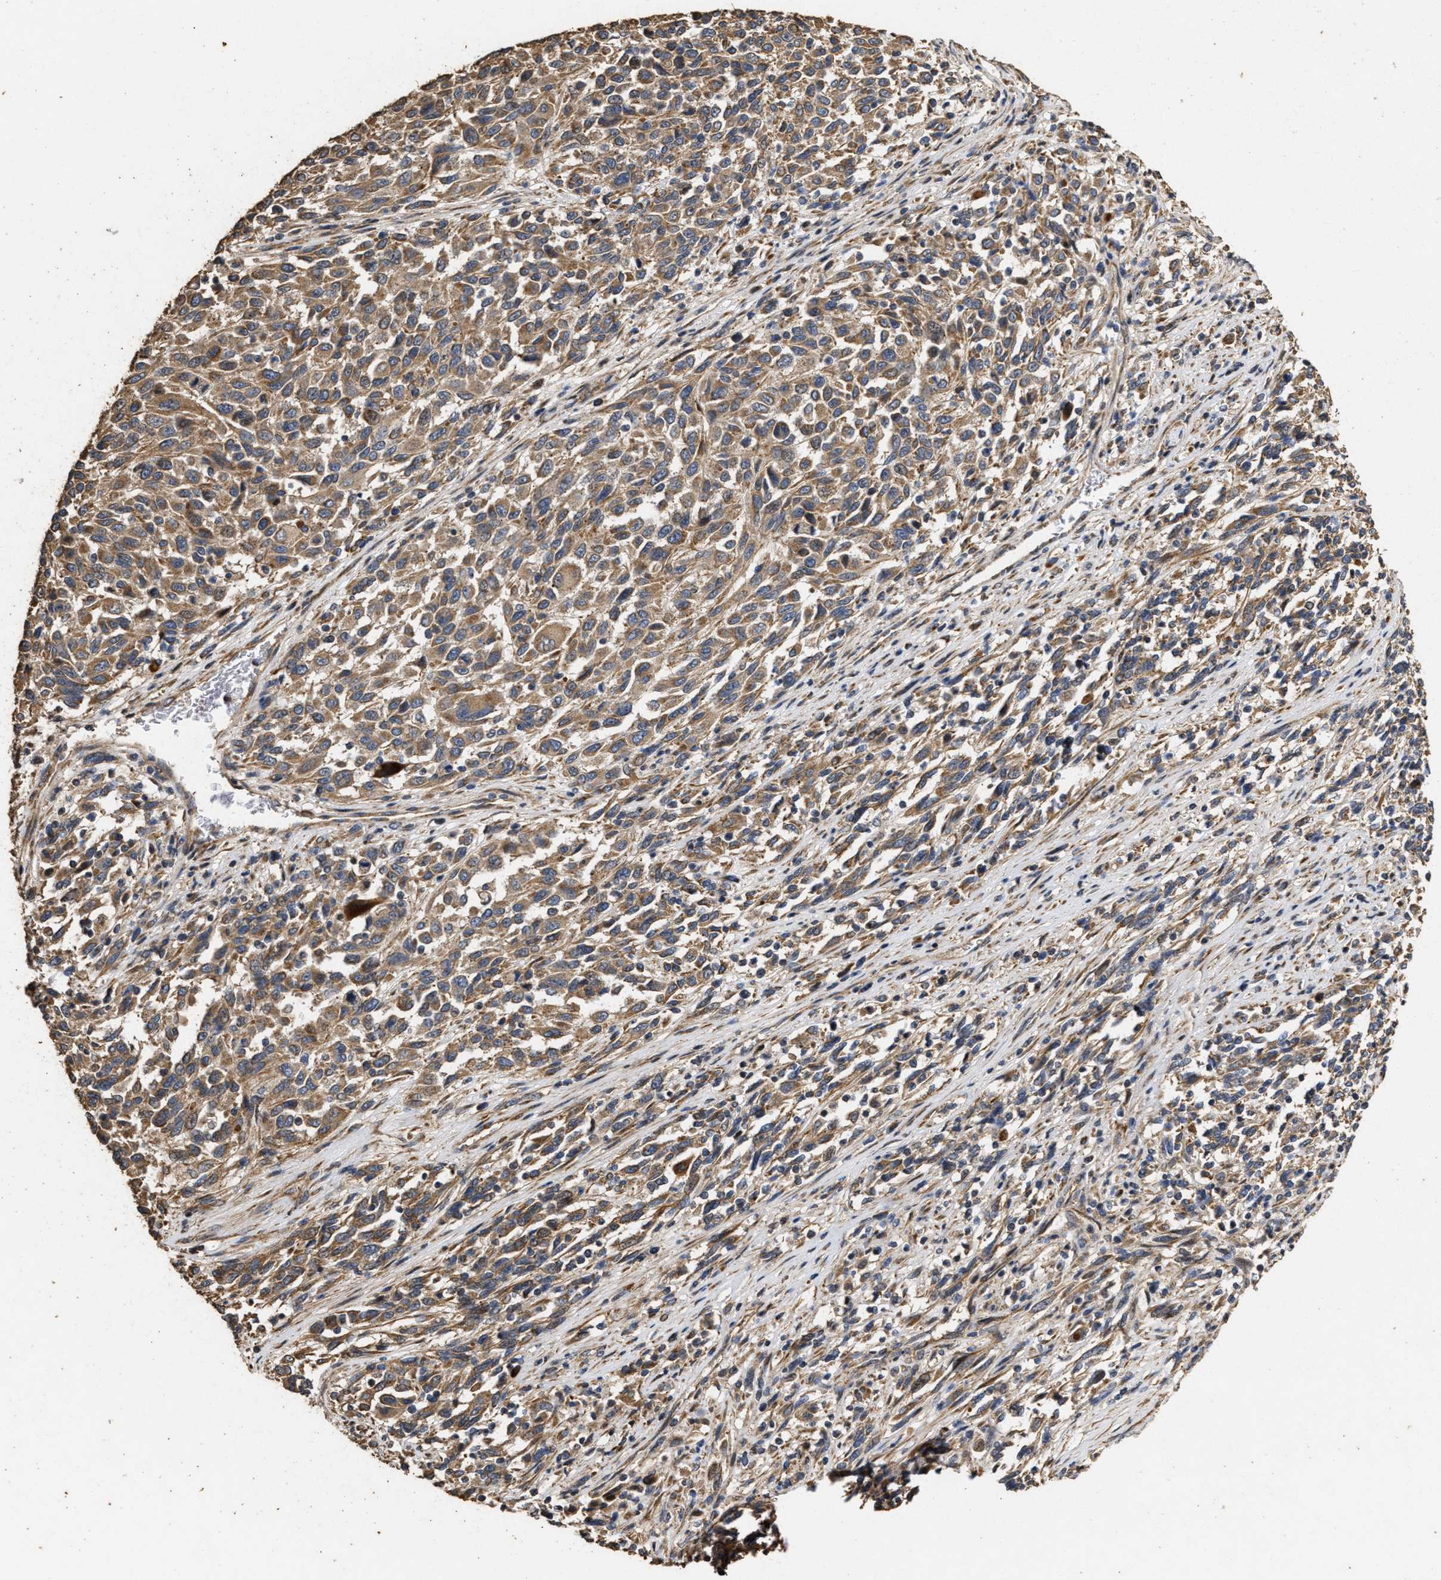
{"staining": {"intensity": "moderate", "quantity": ">75%", "location": "cytoplasmic/membranous"}, "tissue": "melanoma", "cell_type": "Tumor cells", "image_type": "cancer", "snomed": [{"axis": "morphology", "description": "Malignant melanoma, Metastatic site"}, {"axis": "topography", "description": "Lymph node"}], "caption": "Melanoma stained with immunohistochemistry shows moderate cytoplasmic/membranous expression in about >75% of tumor cells. Nuclei are stained in blue.", "gene": "NAV1", "patient": {"sex": "male", "age": 61}}